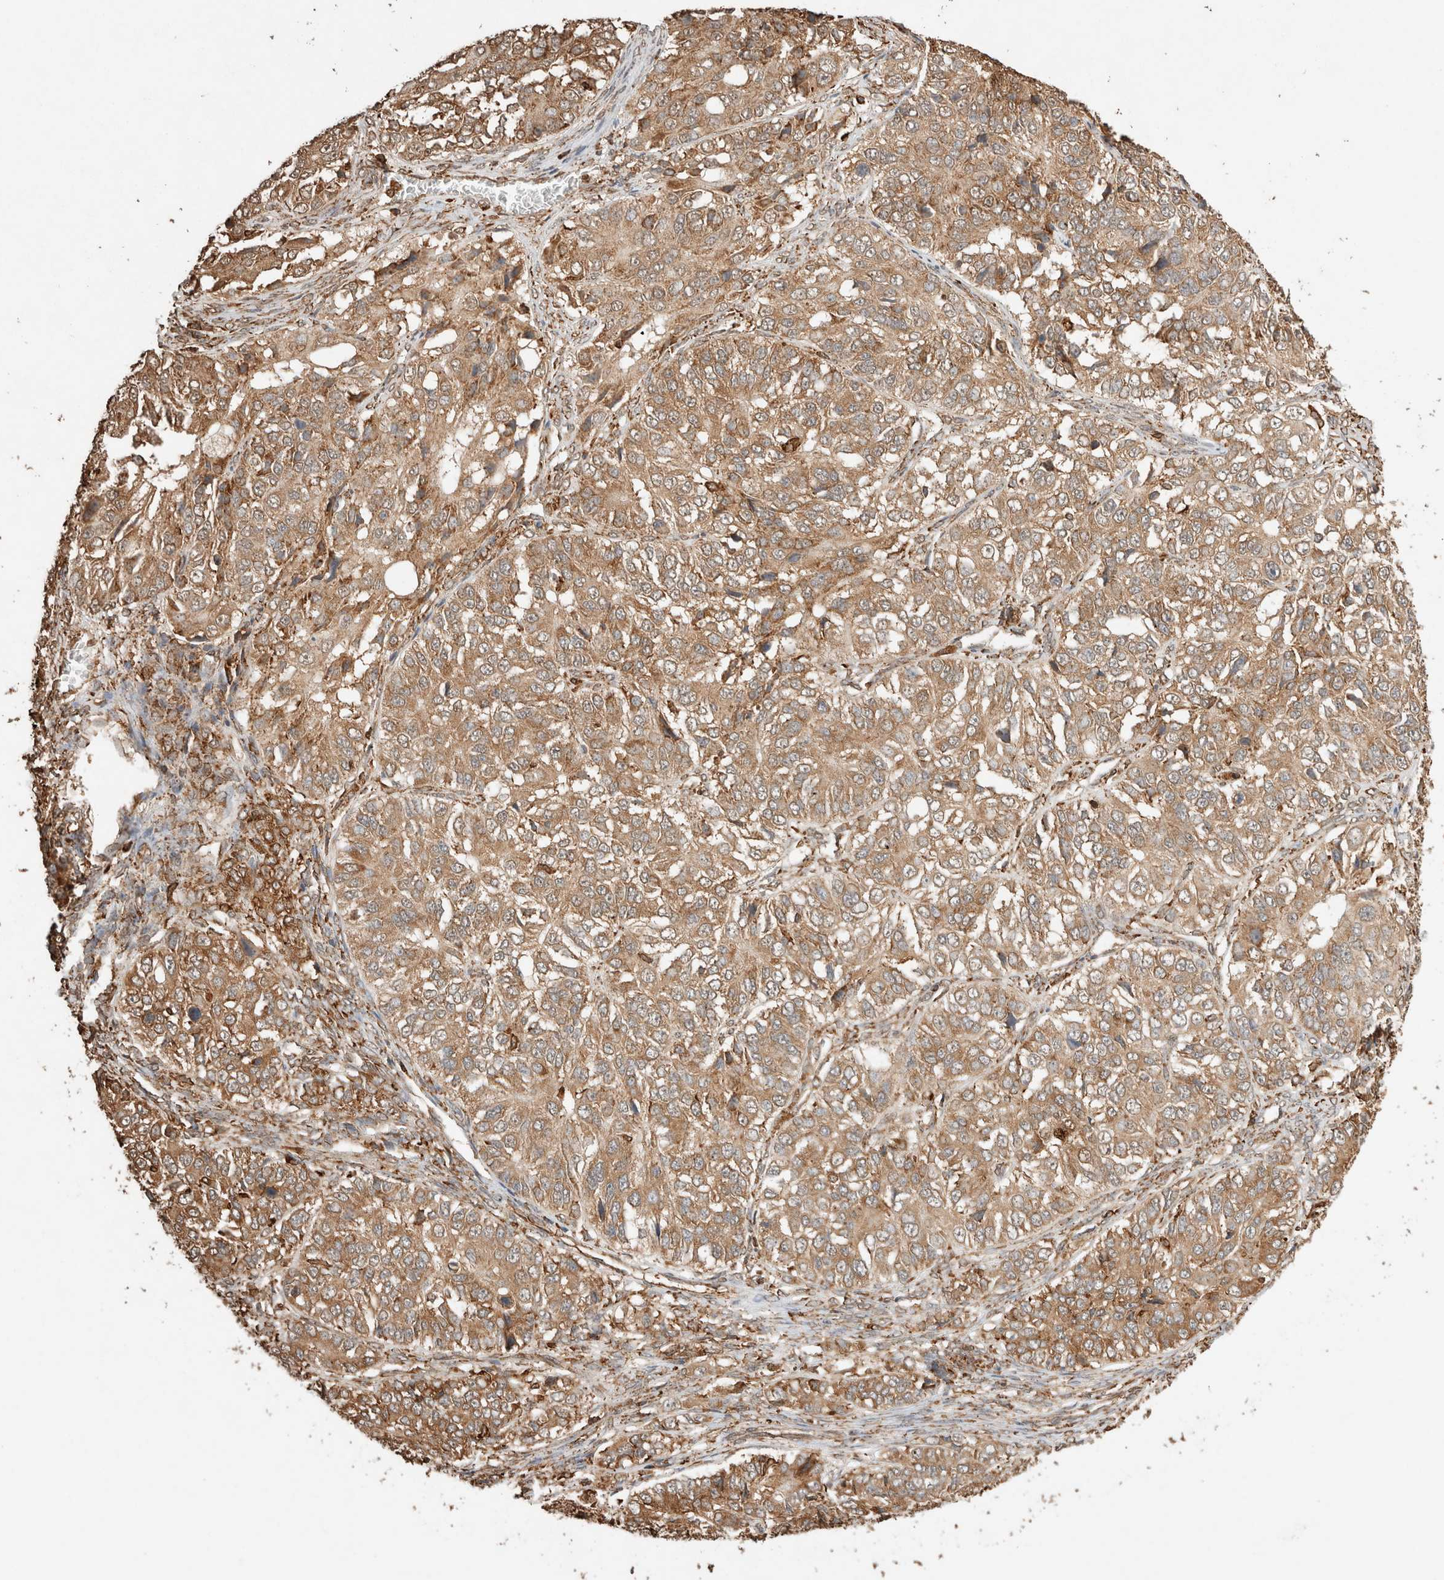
{"staining": {"intensity": "moderate", "quantity": ">75%", "location": "cytoplasmic/membranous"}, "tissue": "ovarian cancer", "cell_type": "Tumor cells", "image_type": "cancer", "snomed": [{"axis": "morphology", "description": "Carcinoma, endometroid"}, {"axis": "topography", "description": "Ovary"}], "caption": "Immunohistochemical staining of ovarian cancer shows medium levels of moderate cytoplasmic/membranous staining in approximately >75% of tumor cells. Immunohistochemistry (ihc) stains the protein in brown and the nuclei are stained blue.", "gene": "ERAP1", "patient": {"sex": "female", "age": 51}}